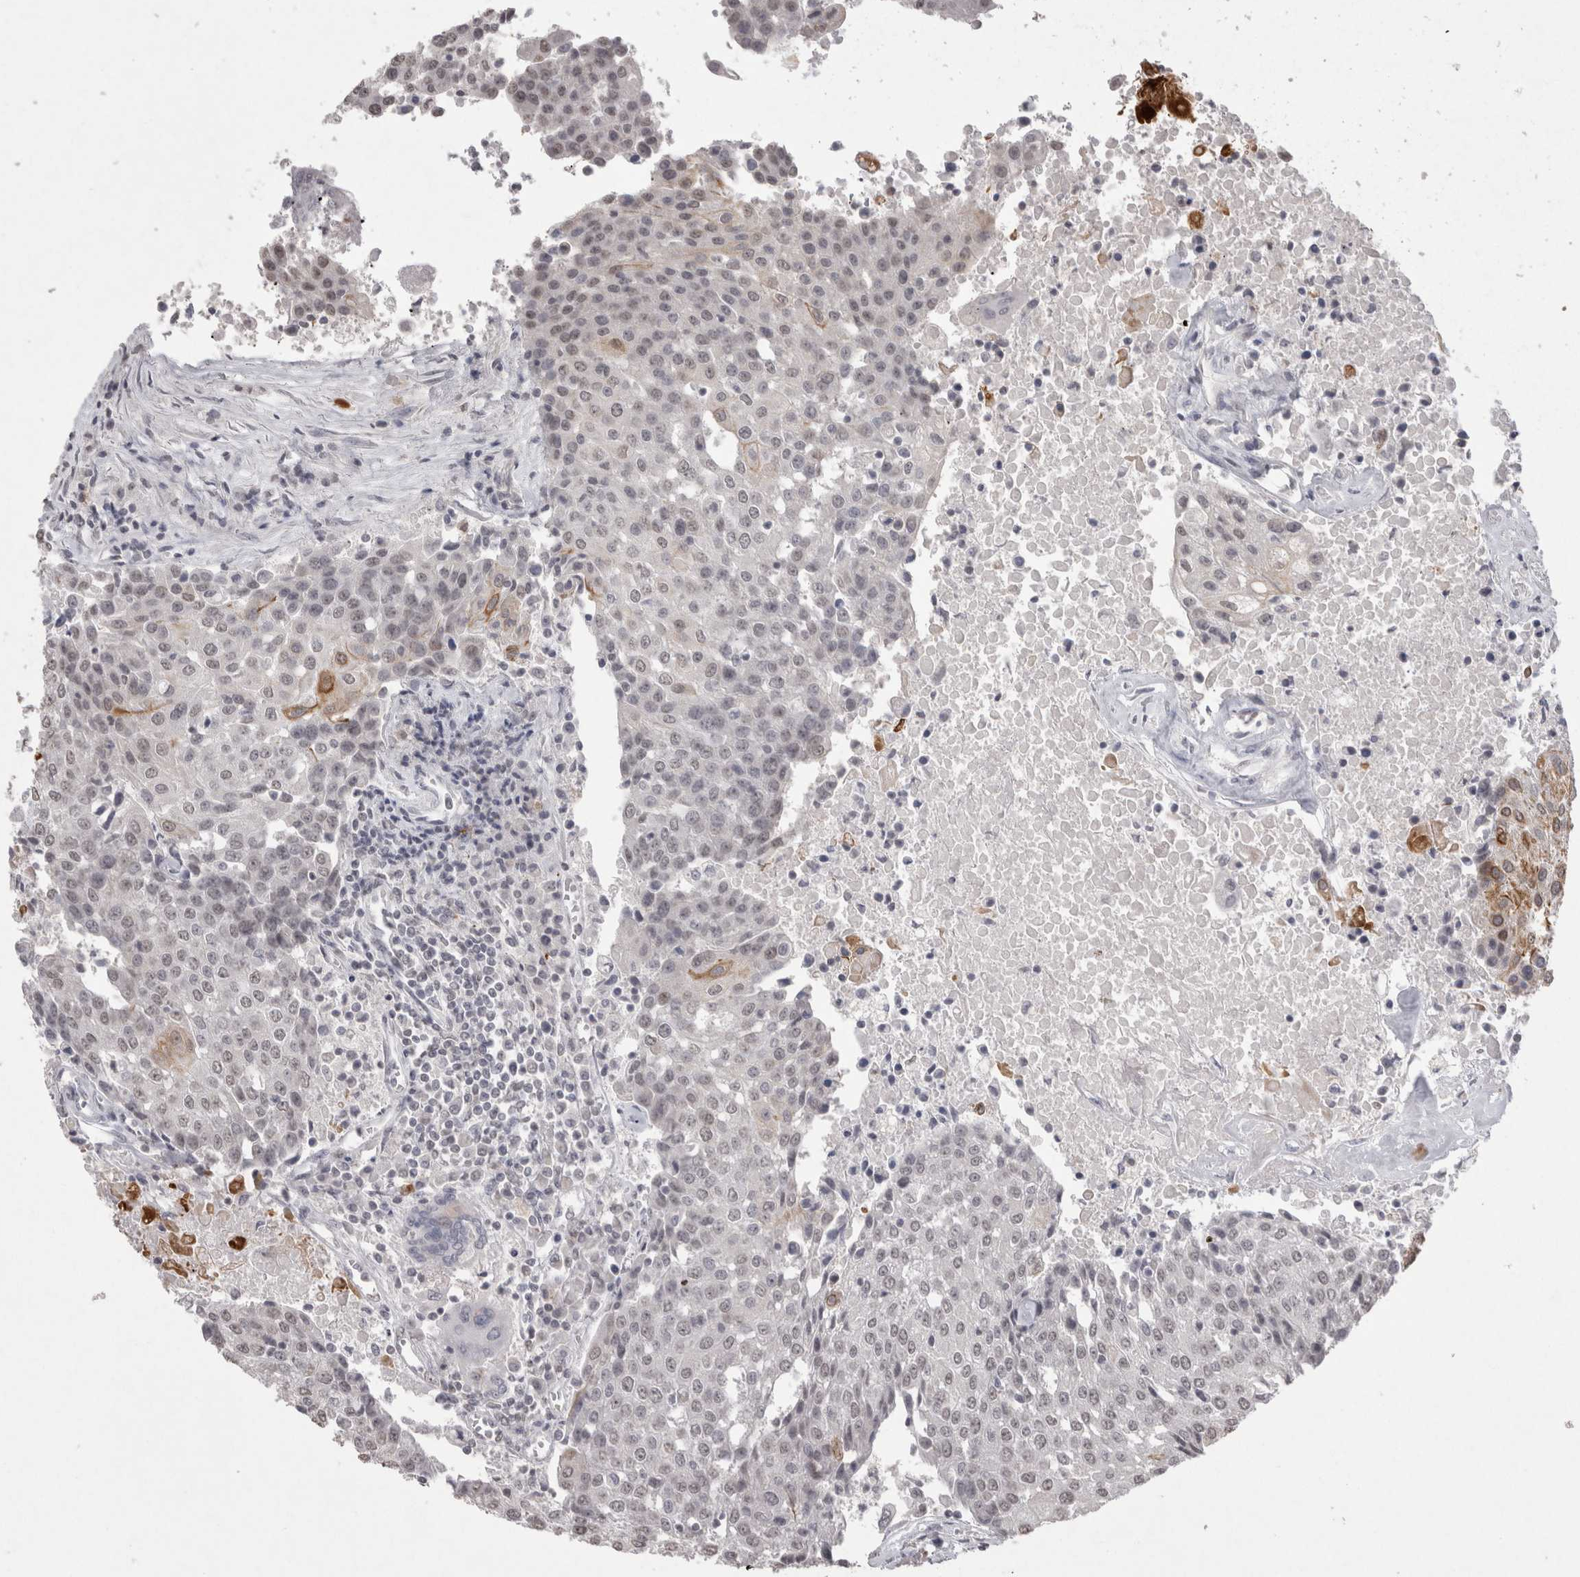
{"staining": {"intensity": "moderate", "quantity": "<25%", "location": "cytoplasmic/membranous,nuclear"}, "tissue": "urothelial cancer", "cell_type": "Tumor cells", "image_type": "cancer", "snomed": [{"axis": "morphology", "description": "Urothelial carcinoma, High grade"}, {"axis": "topography", "description": "Urinary bladder"}], "caption": "Immunohistochemical staining of human urothelial cancer reveals moderate cytoplasmic/membranous and nuclear protein expression in about <25% of tumor cells.", "gene": "DDX4", "patient": {"sex": "female", "age": 85}}